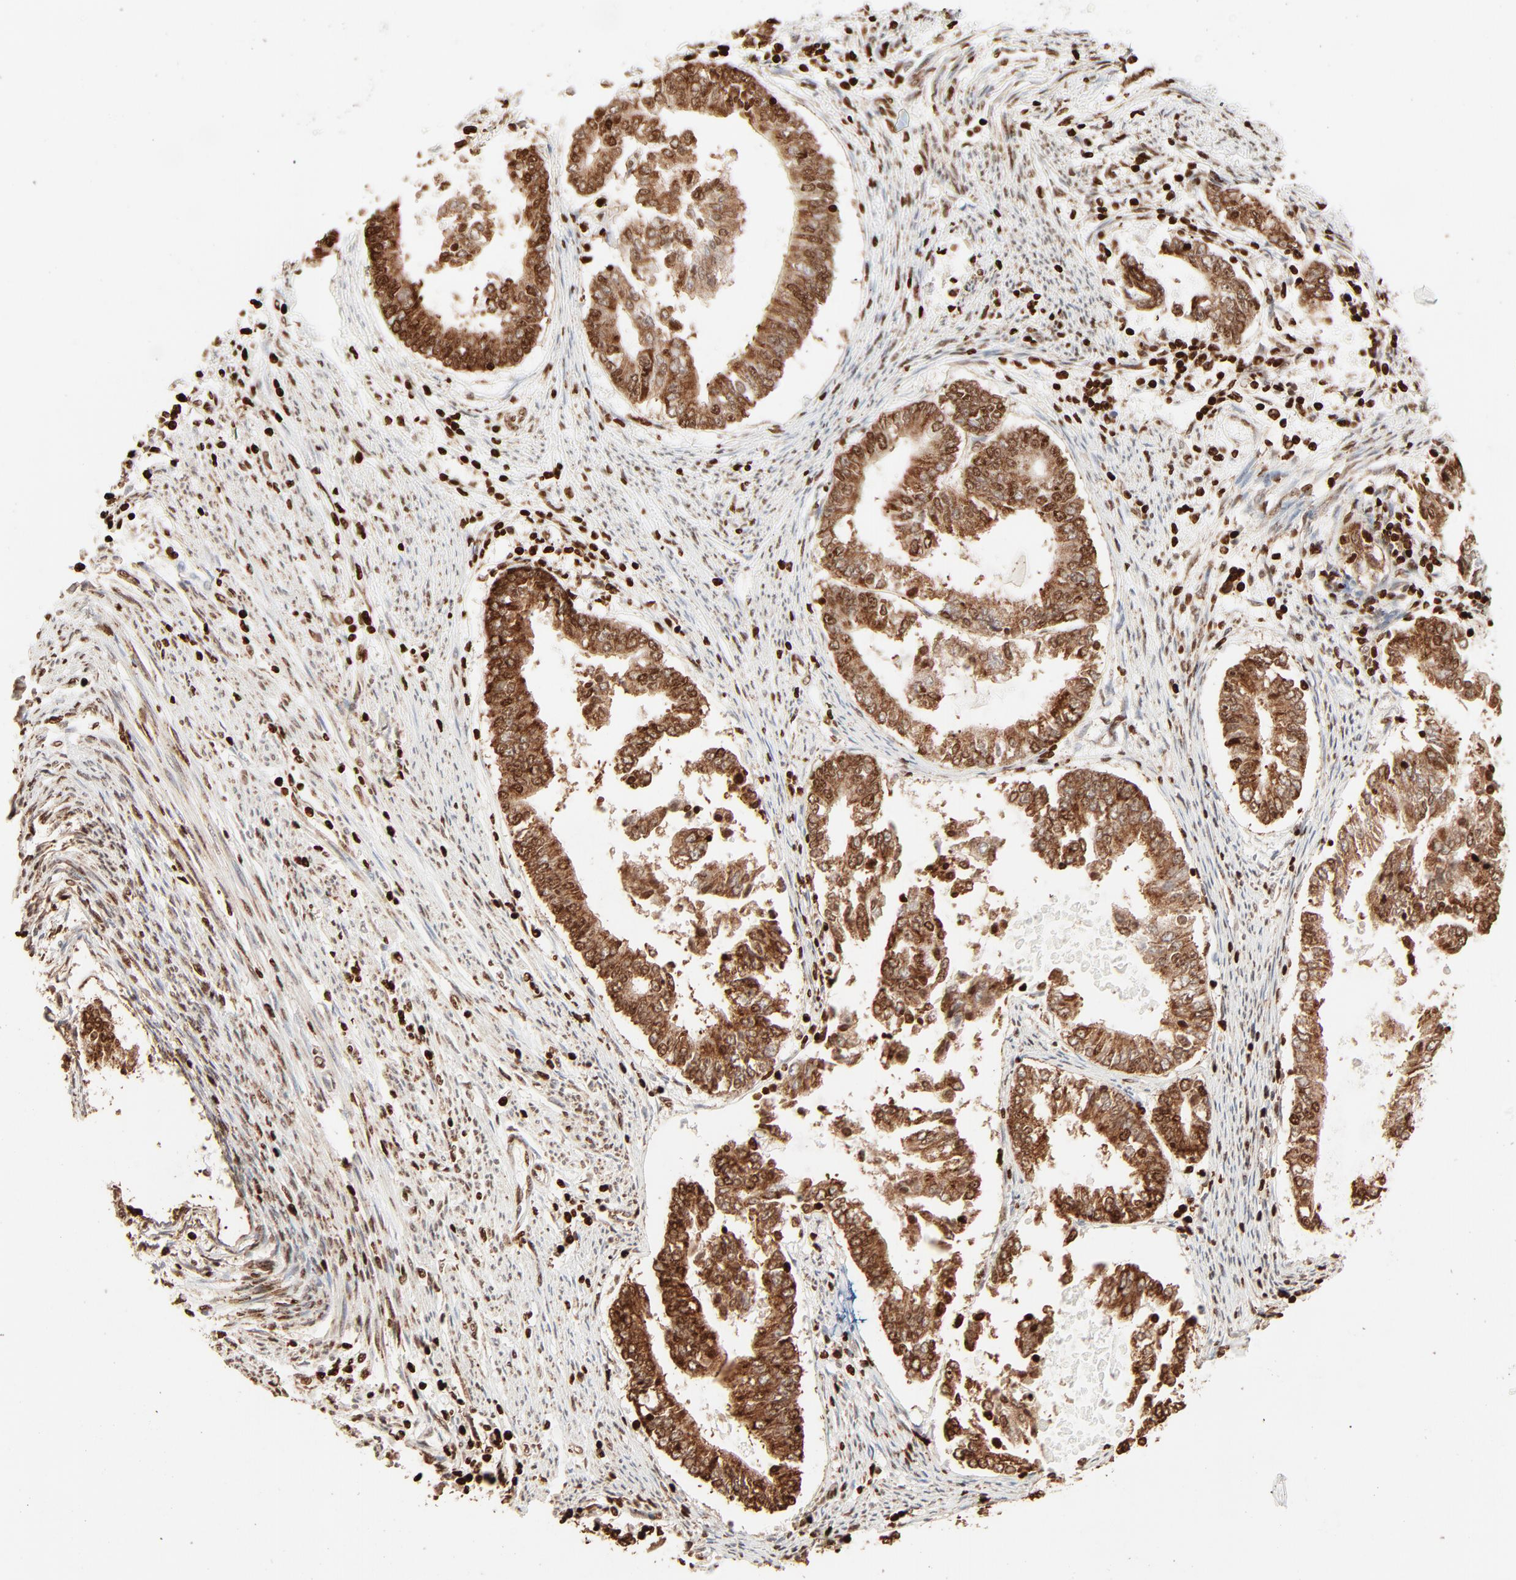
{"staining": {"intensity": "moderate", "quantity": ">75%", "location": "cytoplasmic/membranous,nuclear"}, "tissue": "endometrial cancer", "cell_type": "Tumor cells", "image_type": "cancer", "snomed": [{"axis": "morphology", "description": "Adenocarcinoma, NOS"}, {"axis": "topography", "description": "Endometrium"}], "caption": "This is an image of immunohistochemistry (IHC) staining of endometrial adenocarcinoma, which shows moderate positivity in the cytoplasmic/membranous and nuclear of tumor cells.", "gene": "HMGB2", "patient": {"sex": "female", "age": 63}}